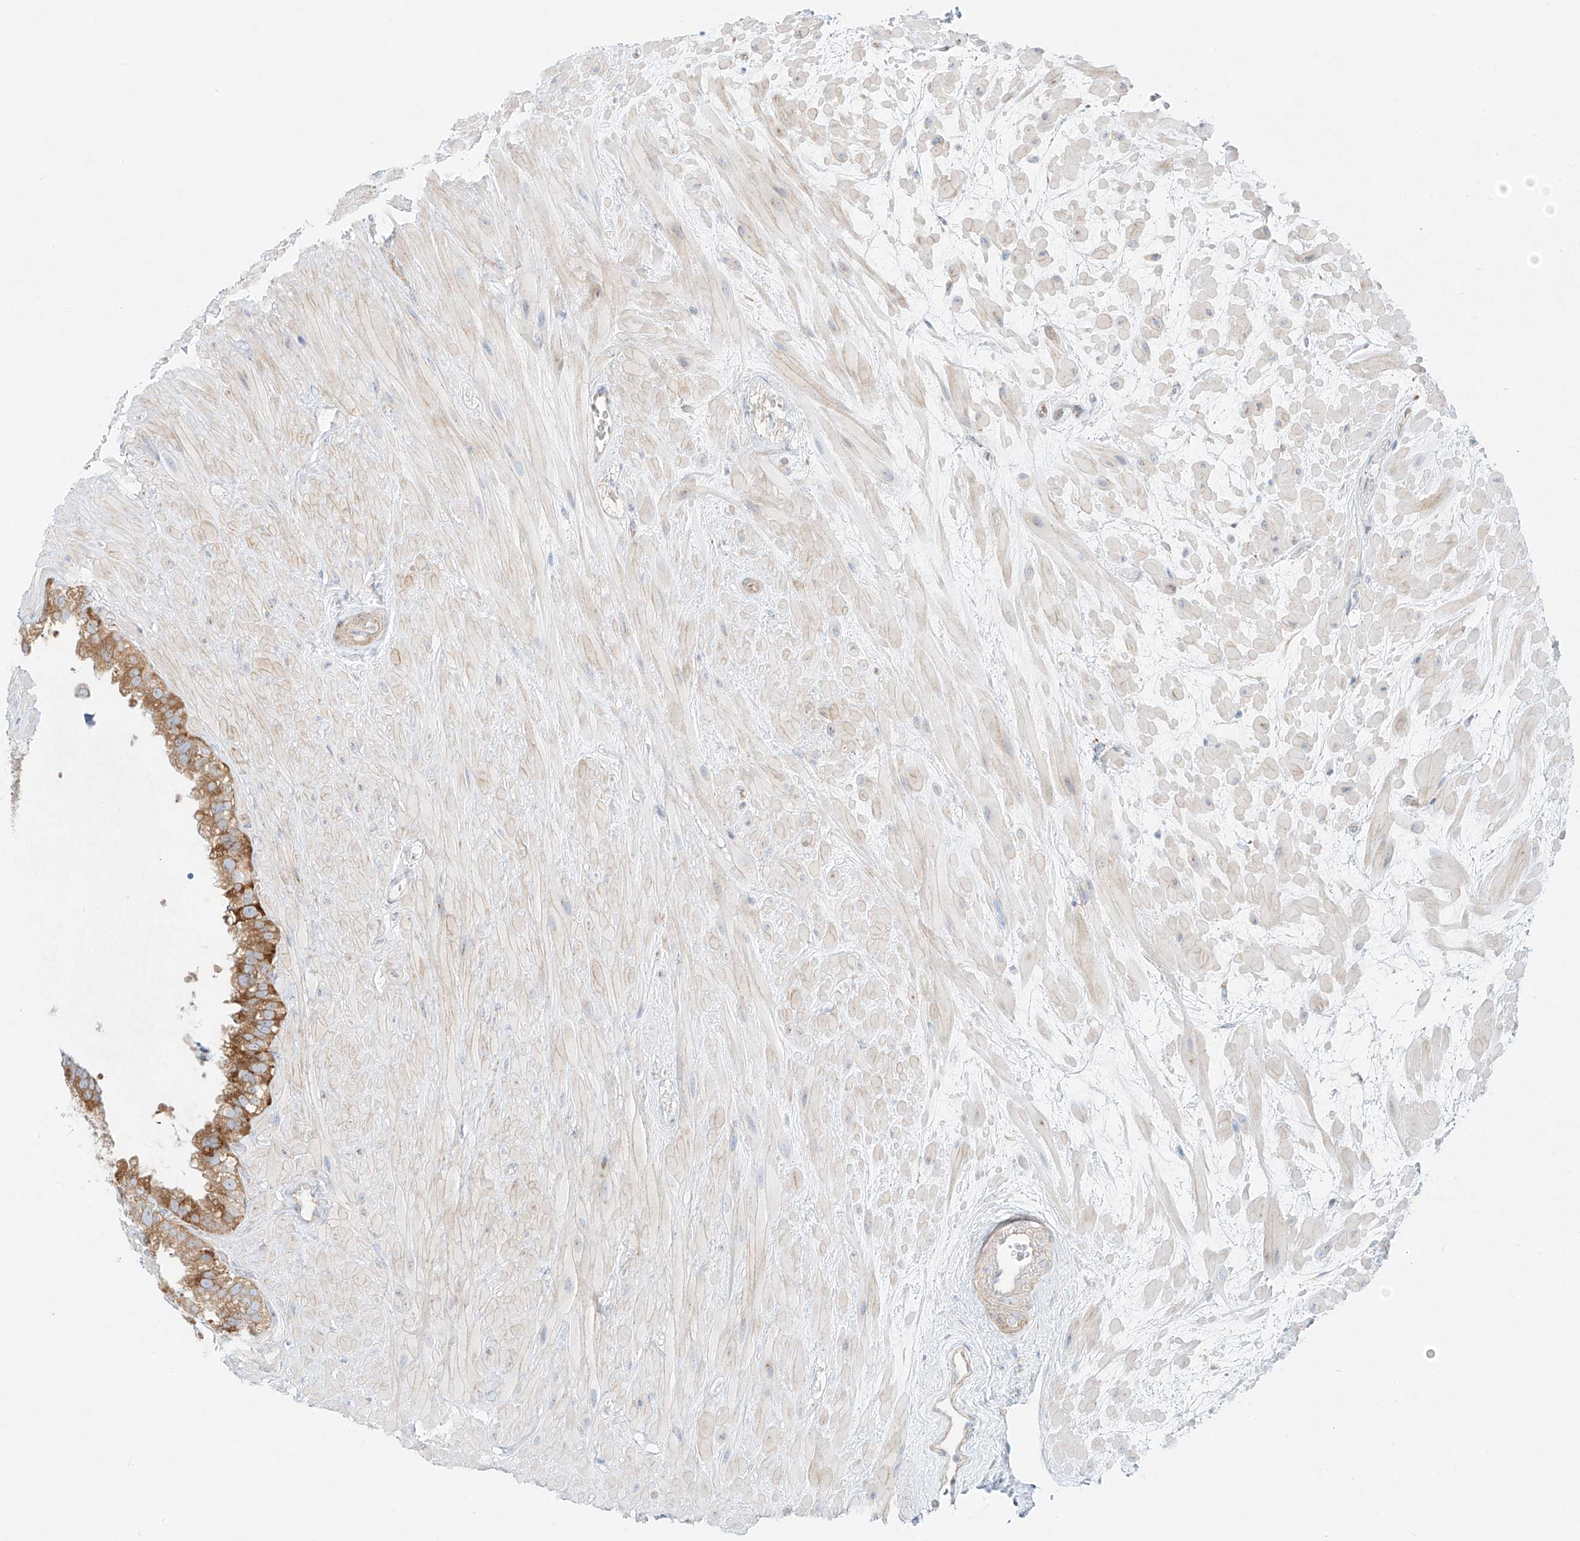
{"staining": {"intensity": "moderate", "quantity": ">75%", "location": "cytoplasmic/membranous"}, "tissue": "seminal vesicle", "cell_type": "Glandular cells", "image_type": "normal", "snomed": [{"axis": "morphology", "description": "Normal tissue, NOS"}, {"axis": "topography", "description": "Seminal veicle"}], "caption": "Seminal vesicle stained with a brown dye shows moderate cytoplasmic/membranous positive staining in about >75% of glandular cells.", "gene": "EIPR1", "patient": {"sex": "male", "age": 80}}